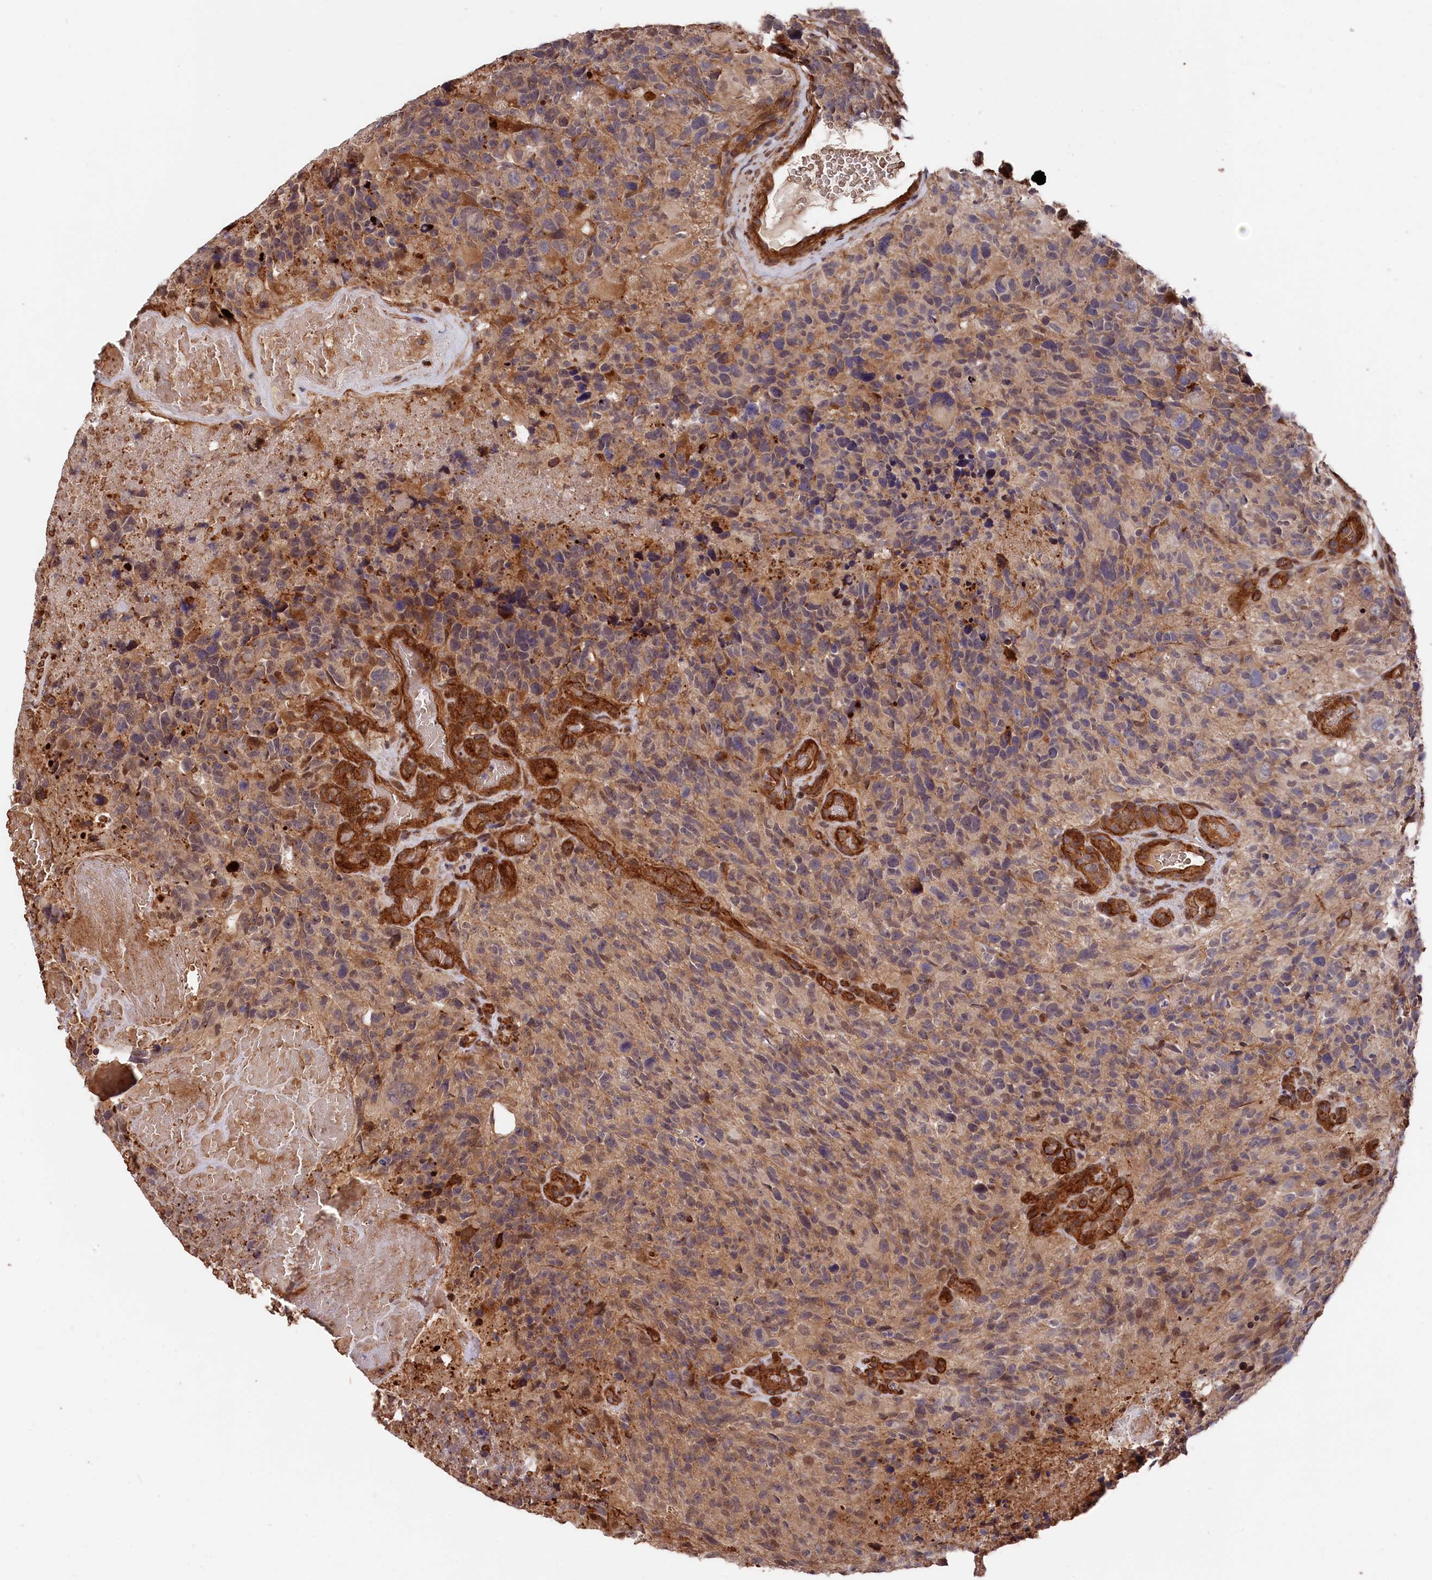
{"staining": {"intensity": "weak", "quantity": "<25%", "location": "cytoplasmic/membranous"}, "tissue": "glioma", "cell_type": "Tumor cells", "image_type": "cancer", "snomed": [{"axis": "morphology", "description": "Glioma, malignant, High grade"}, {"axis": "topography", "description": "Brain"}], "caption": "Glioma was stained to show a protein in brown. There is no significant expression in tumor cells.", "gene": "TNKS1BP1", "patient": {"sex": "male", "age": 69}}